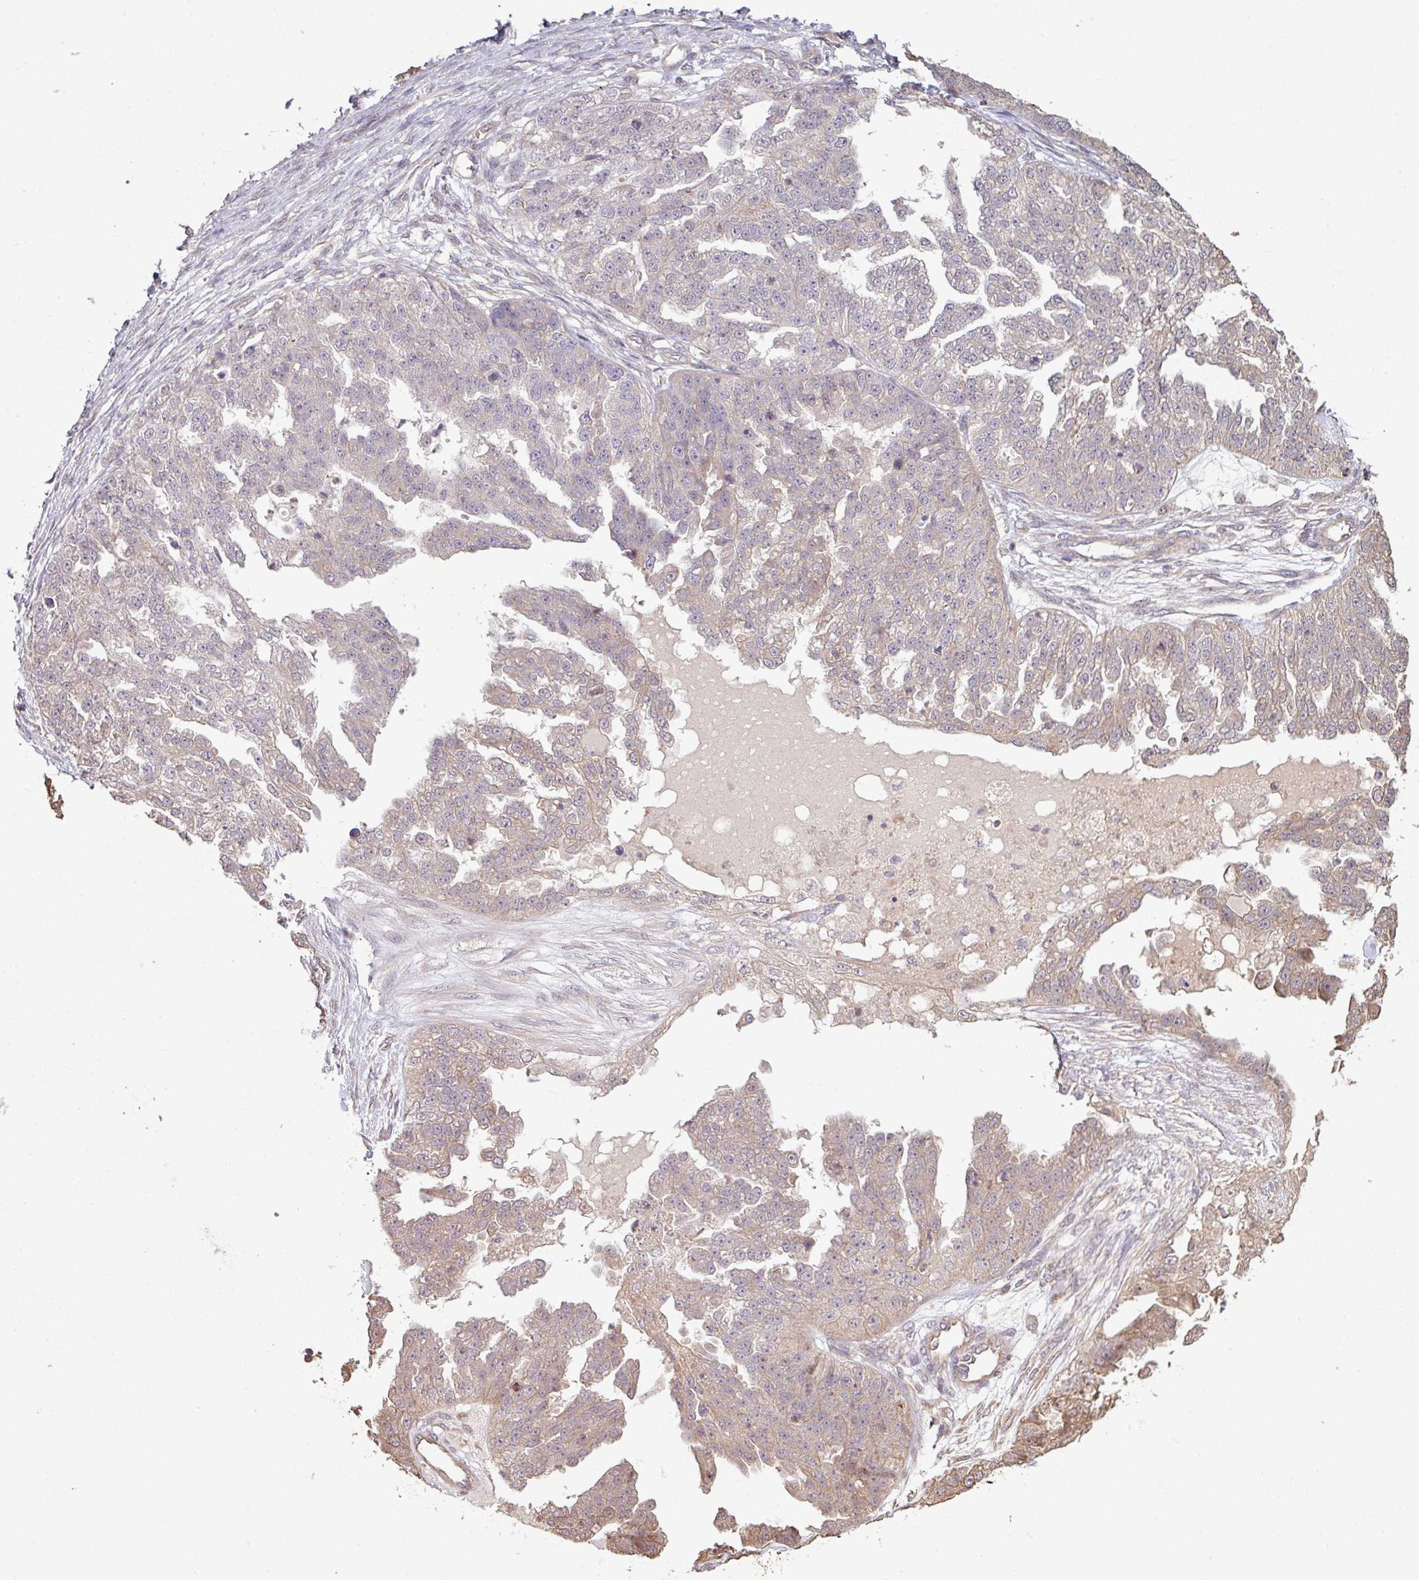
{"staining": {"intensity": "weak", "quantity": "25%-75%", "location": "cytoplasmic/membranous"}, "tissue": "ovarian cancer", "cell_type": "Tumor cells", "image_type": "cancer", "snomed": [{"axis": "morphology", "description": "Cystadenocarcinoma, serous, NOS"}, {"axis": "topography", "description": "Ovary"}], "caption": "DAB (3,3'-diaminobenzidine) immunohistochemical staining of ovarian cancer reveals weak cytoplasmic/membranous protein staining in approximately 25%-75% of tumor cells.", "gene": "NHSL2", "patient": {"sex": "female", "age": 58}}